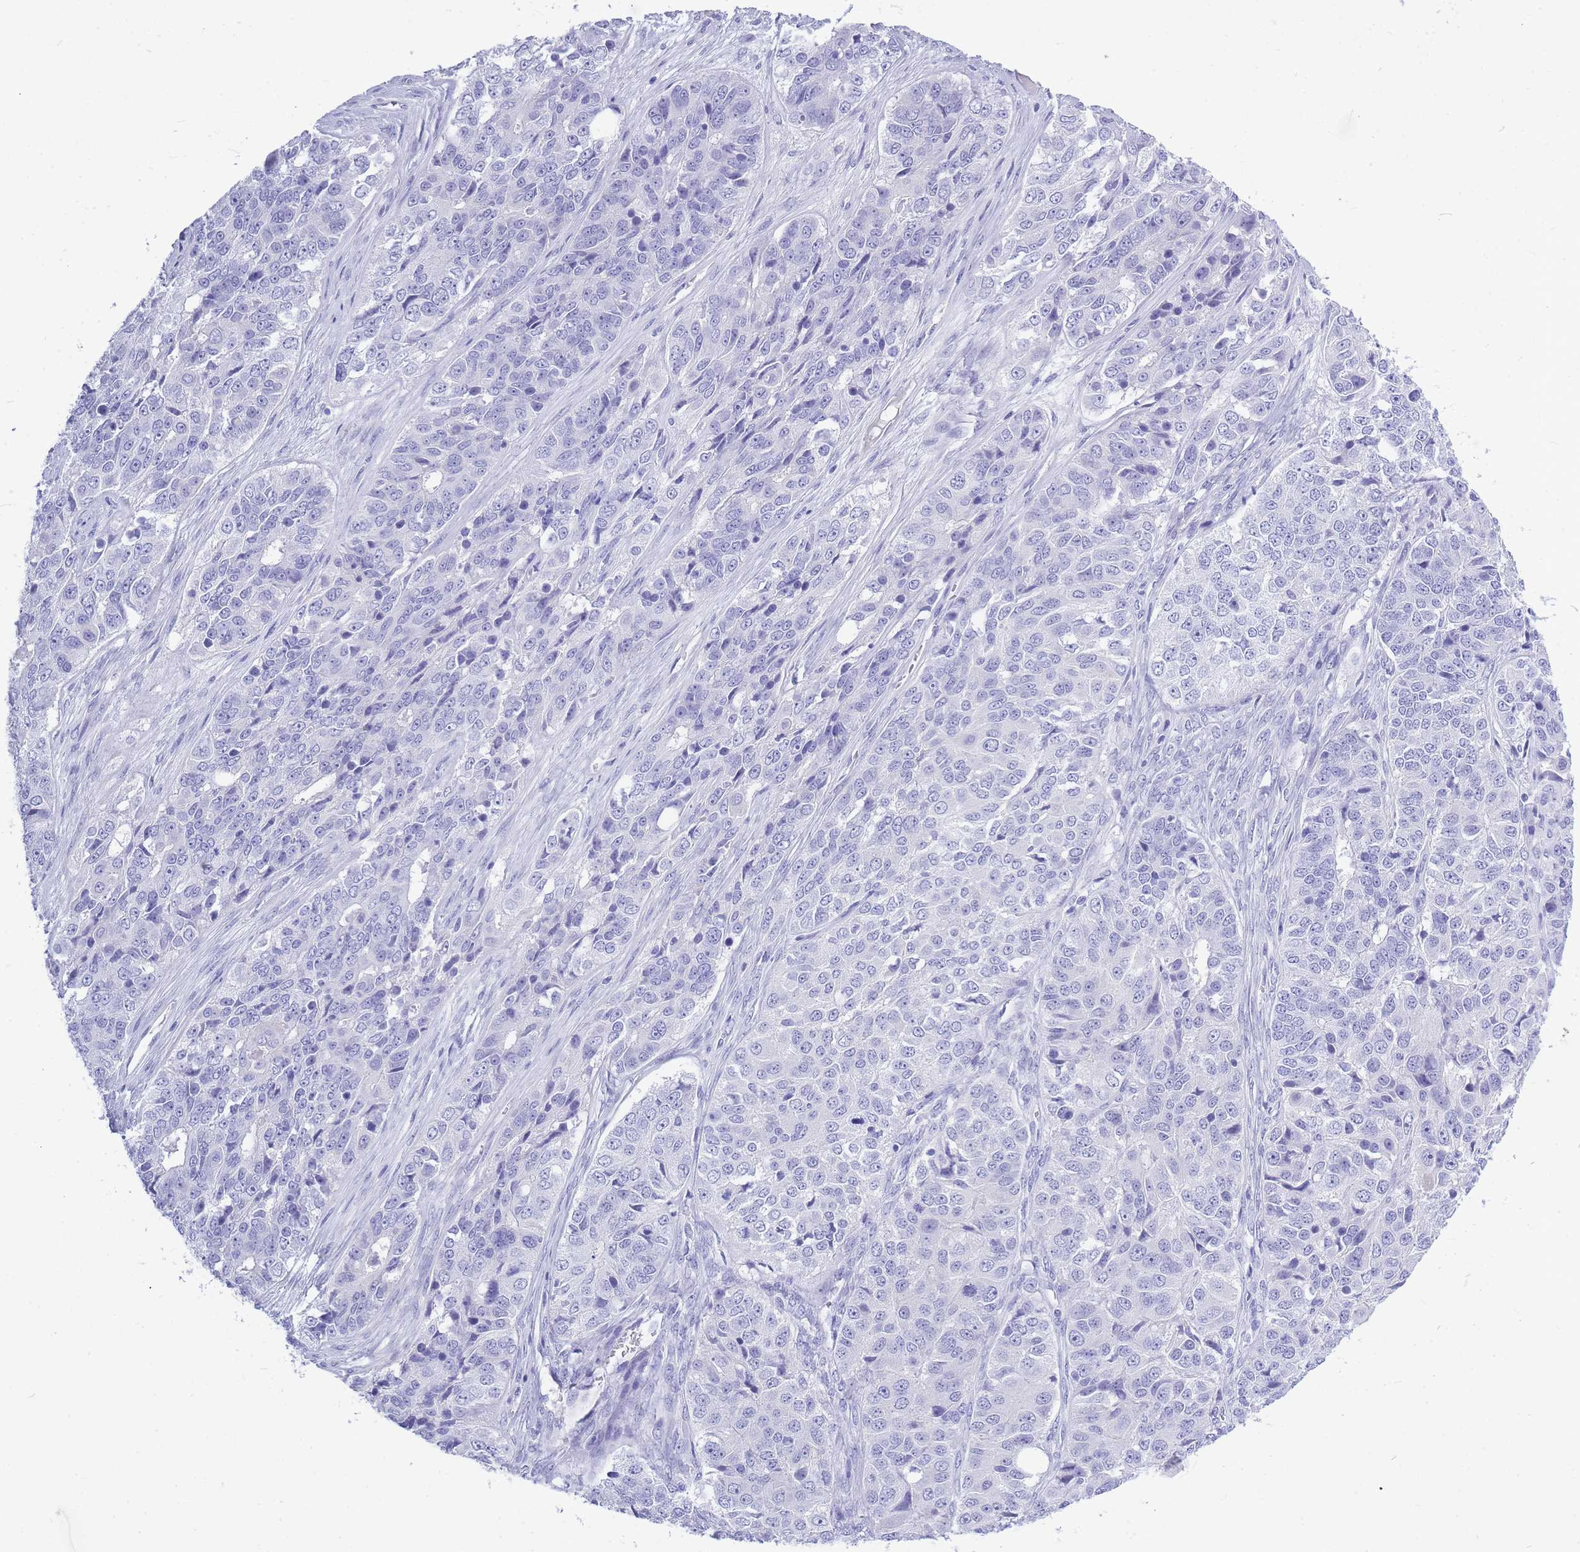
{"staining": {"intensity": "negative", "quantity": "none", "location": "none"}, "tissue": "ovarian cancer", "cell_type": "Tumor cells", "image_type": "cancer", "snomed": [{"axis": "morphology", "description": "Carcinoma, endometroid"}, {"axis": "topography", "description": "Ovary"}], "caption": "The micrograph reveals no staining of tumor cells in endometroid carcinoma (ovarian).", "gene": "ZFP62", "patient": {"sex": "female", "age": 51}}